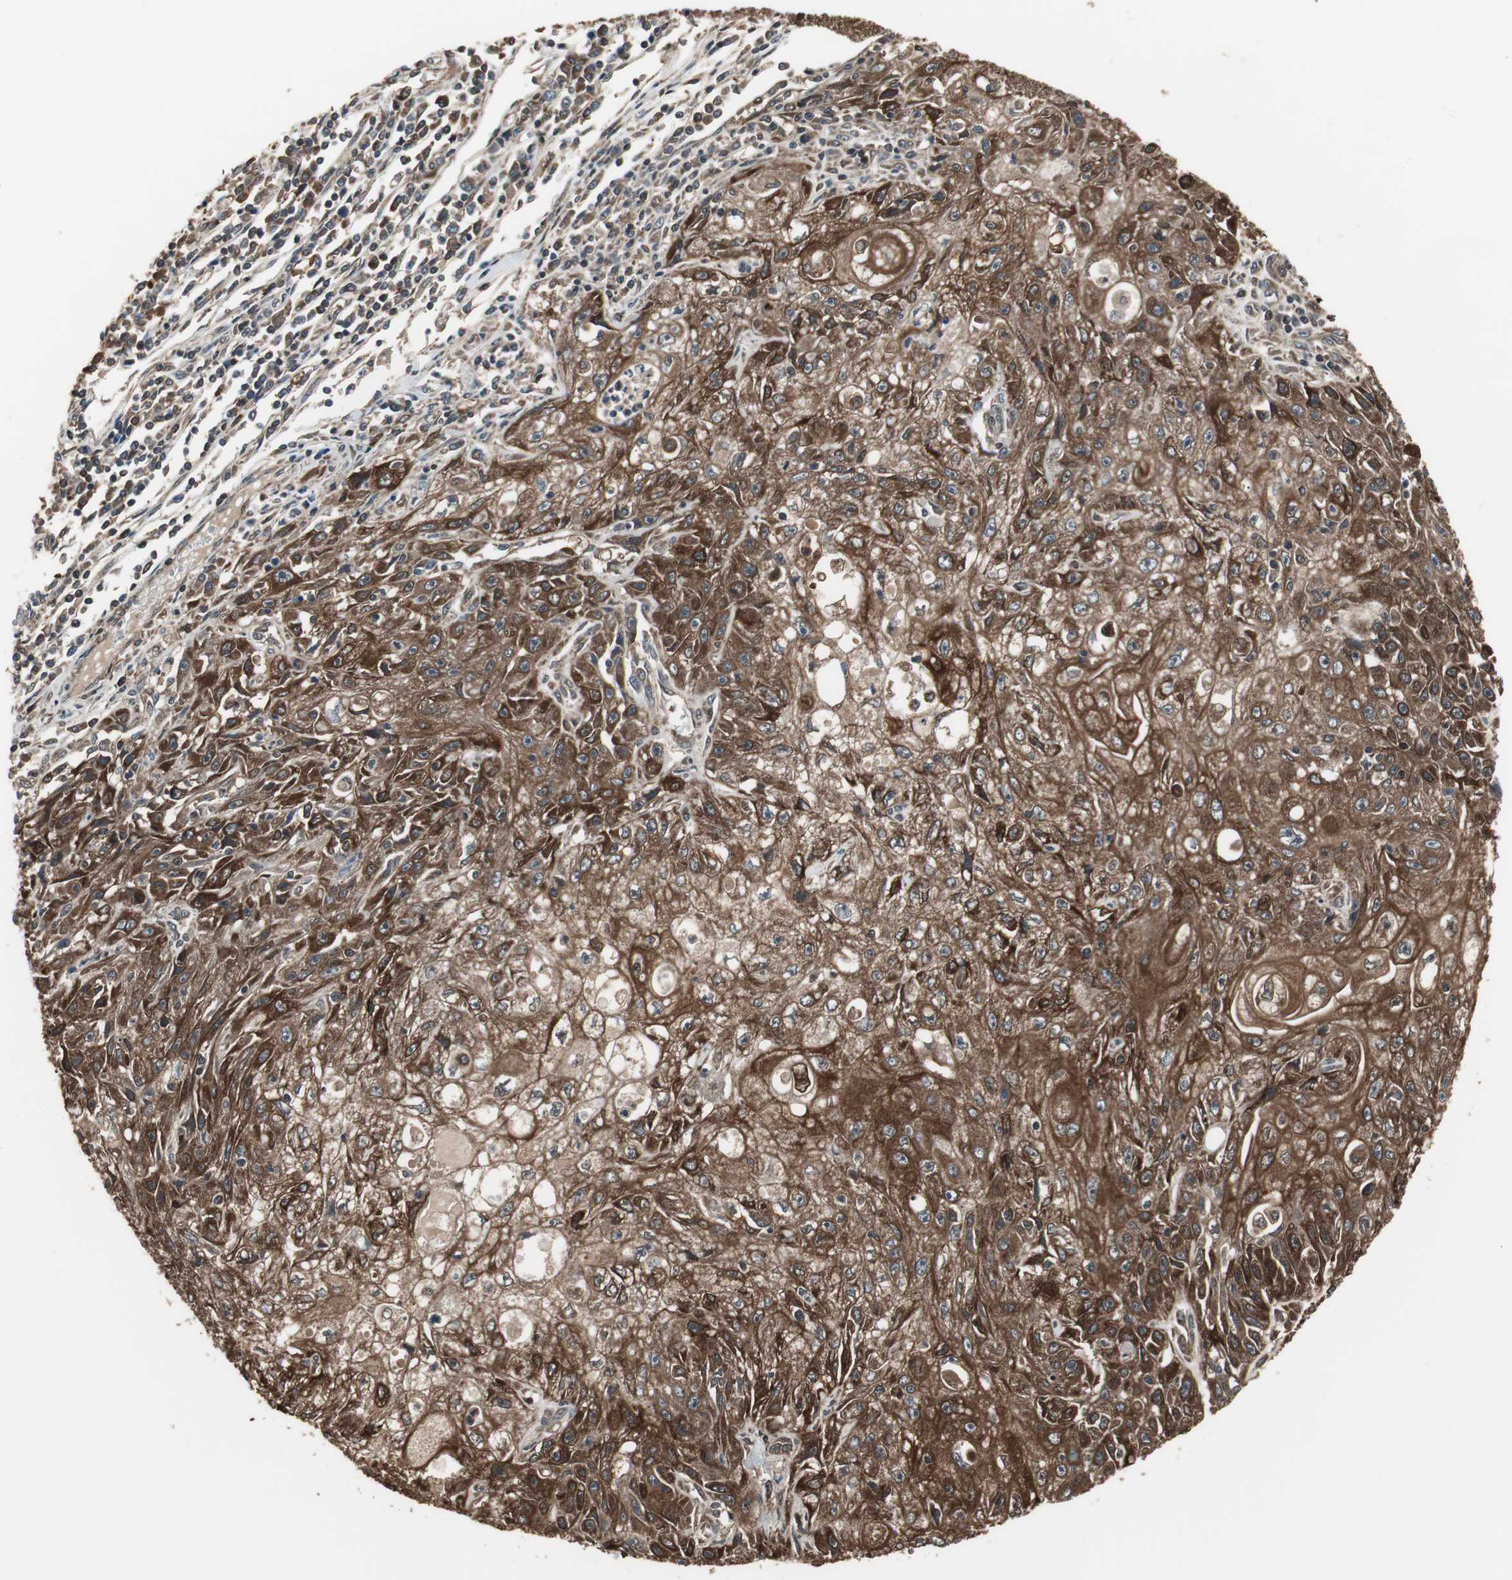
{"staining": {"intensity": "strong", "quantity": ">75%", "location": "cytoplasmic/membranous"}, "tissue": "skin cancer", "cell_type": "Tumor cells", "image_type": "cancer", "snomed": [{"axis": "morphology", "description": "Squamous cell carcinoma, NOS"}, {"axis": "topography", "description": "Skin"}], "caption": "Tumor cells exhibit high levels of strong cytoplasmic/membranous staining in approximately >75% of cells in skin cancer.", "gene": "CAPNS1", "patient": {"sex": "male", "age": 75}}